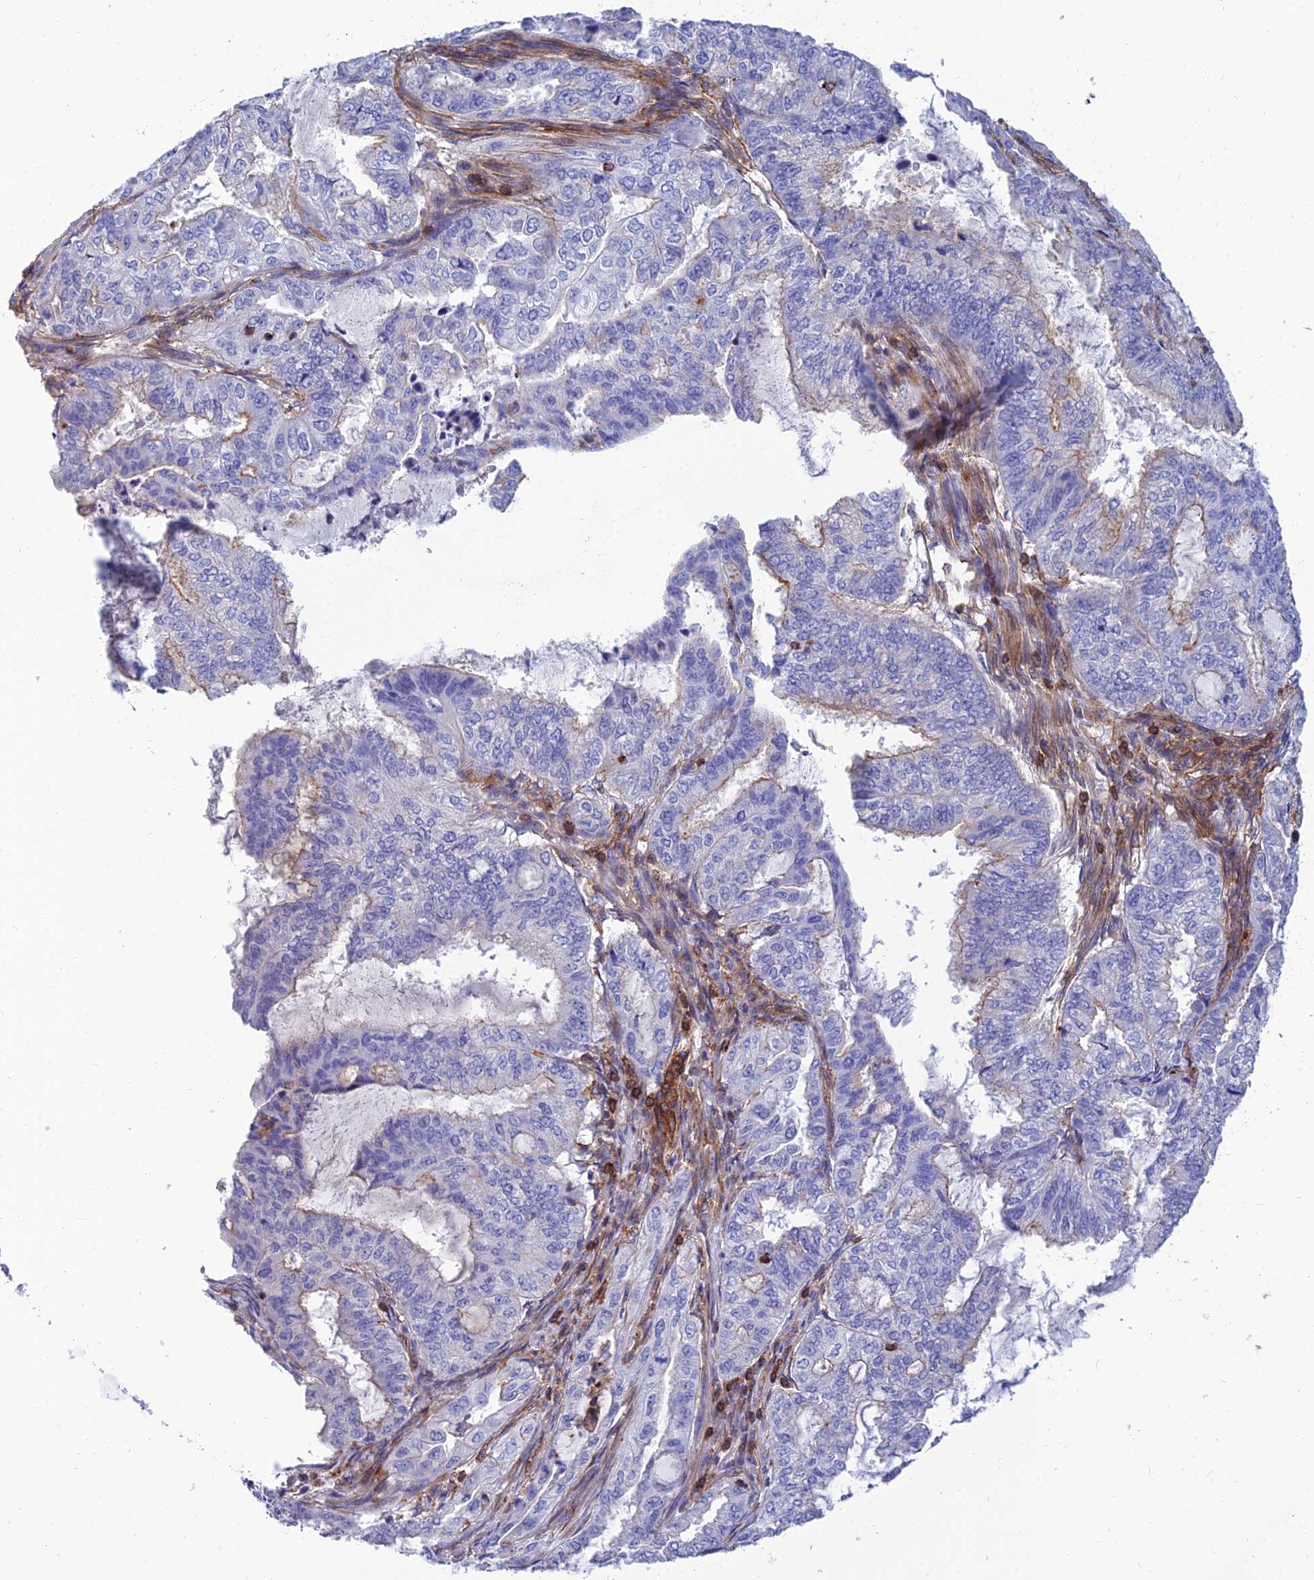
{"staining": {"intensity": "weak", "quantity": "<25%", "location": "cytoplasmic/membranous"}, "tissue": "endometrial cancer", "cell_type": "Tumor cells", "image_type": "cancer", "snomed": [{"axis": "morphology", "description": "Adenocarcinoma, NOS"}, {"axis": "topography", "description": "Endometrium"}], "caption": "Immunohistochemistry photomicrograph of human adenocarcinoma (endometrial) stained for a protein (brown), which demonstrates no expression in tumor cells. (DAB immunohistochemistry, high magnification).", "gene": "PPP1R18", "patient": {"sex": "female", "age": 51}}